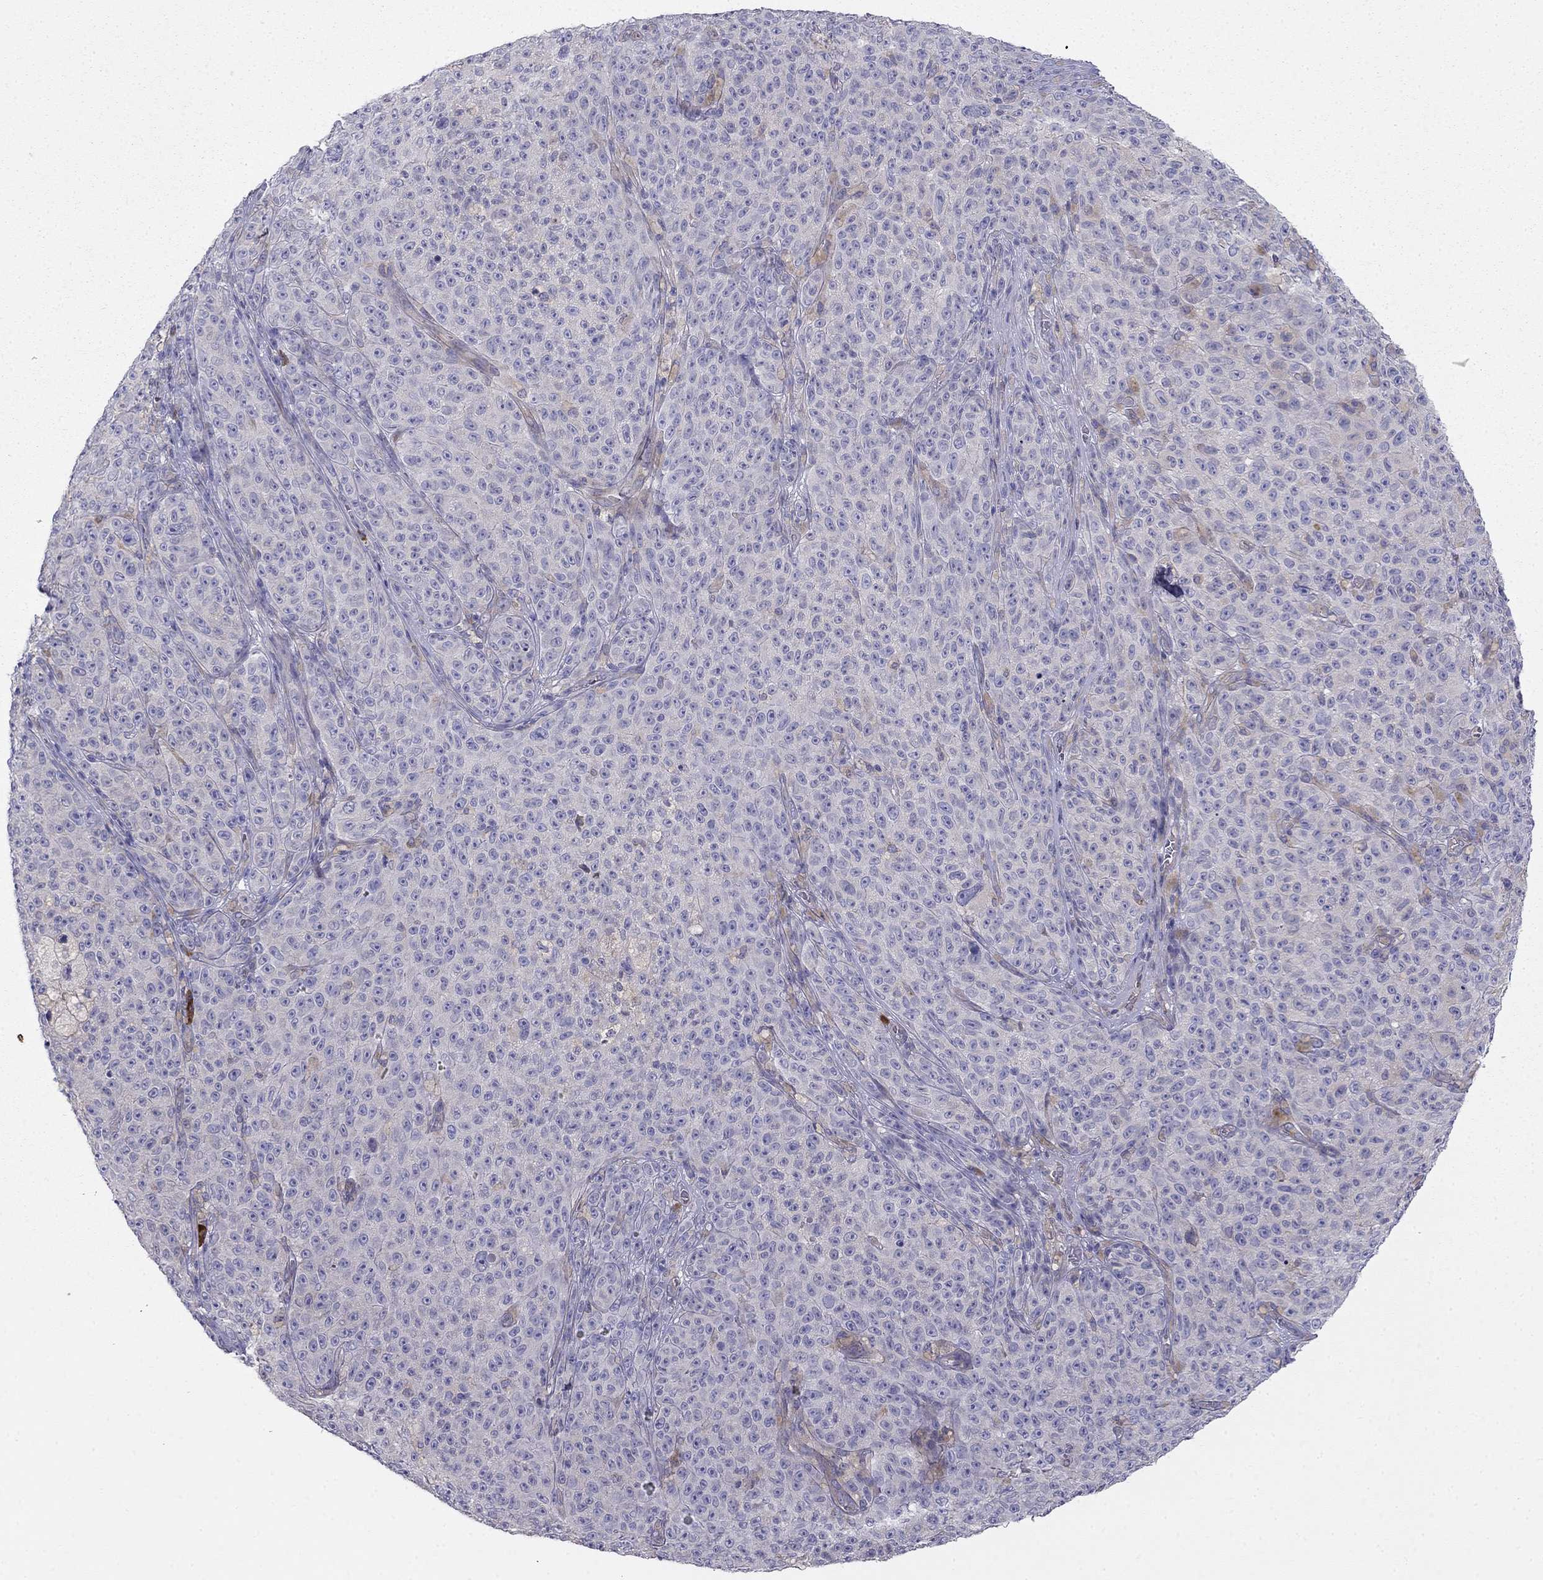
{"staining": {"intensity": "negative", "quantity": "none", "location": "none"}, "tissue": "melanoma", "cell_type": "Tumor cells", "image_type": "cancer", "snomed": [{"axis": "morphology", "description": "Malignant melanoma, NOS"}, {"axis": "topography", "description": "Skin"}], "caption": "Immunohistochemistry (IHC) histopathology image of melanoma stained for a protein (brown), which shows no staining in tumor cells.", "gene": "LONRF2", "patient": {"sex": "female", "age": 82}}